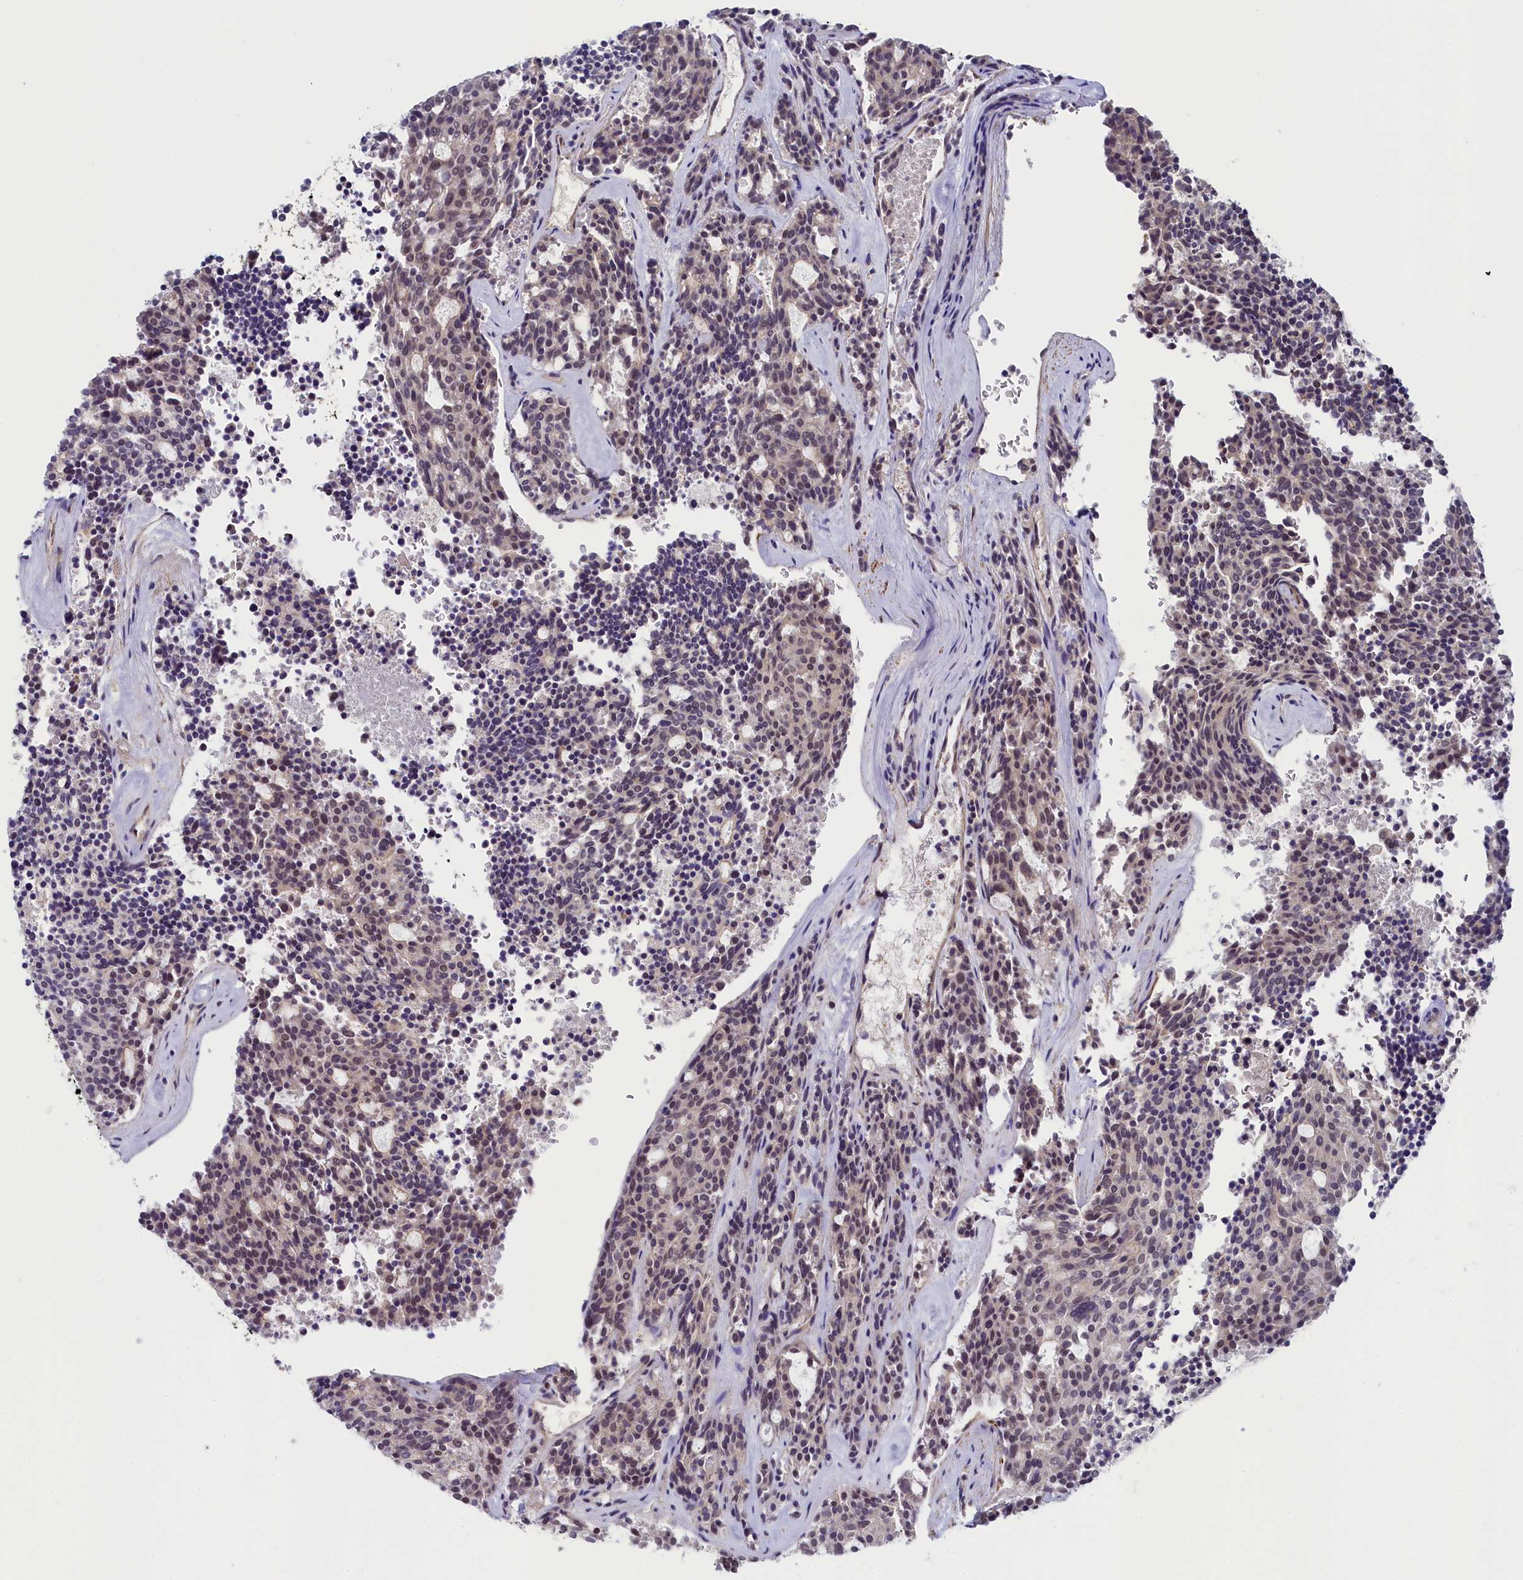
{"staining": {"intensity": "moderate", "quantity": "25%-75%", "location": "nuclear"}, "tissue": "carcinoid", "cell_type": "Tumor cells", "image_type": "cancer", "snomed": [{"axis": "morphology", "description": "Carcinoid, malignant, NOS"}, {"axis": "topography", "description": "Pancreas"}], "caption": "Carcinoid was stained to show a protein in brown. There is medium levels of moderate nuclear positivity in about 25%-75% of tumor cells.", "gene": "INTS14", "patient": {"sex": "female", "age": 54}}